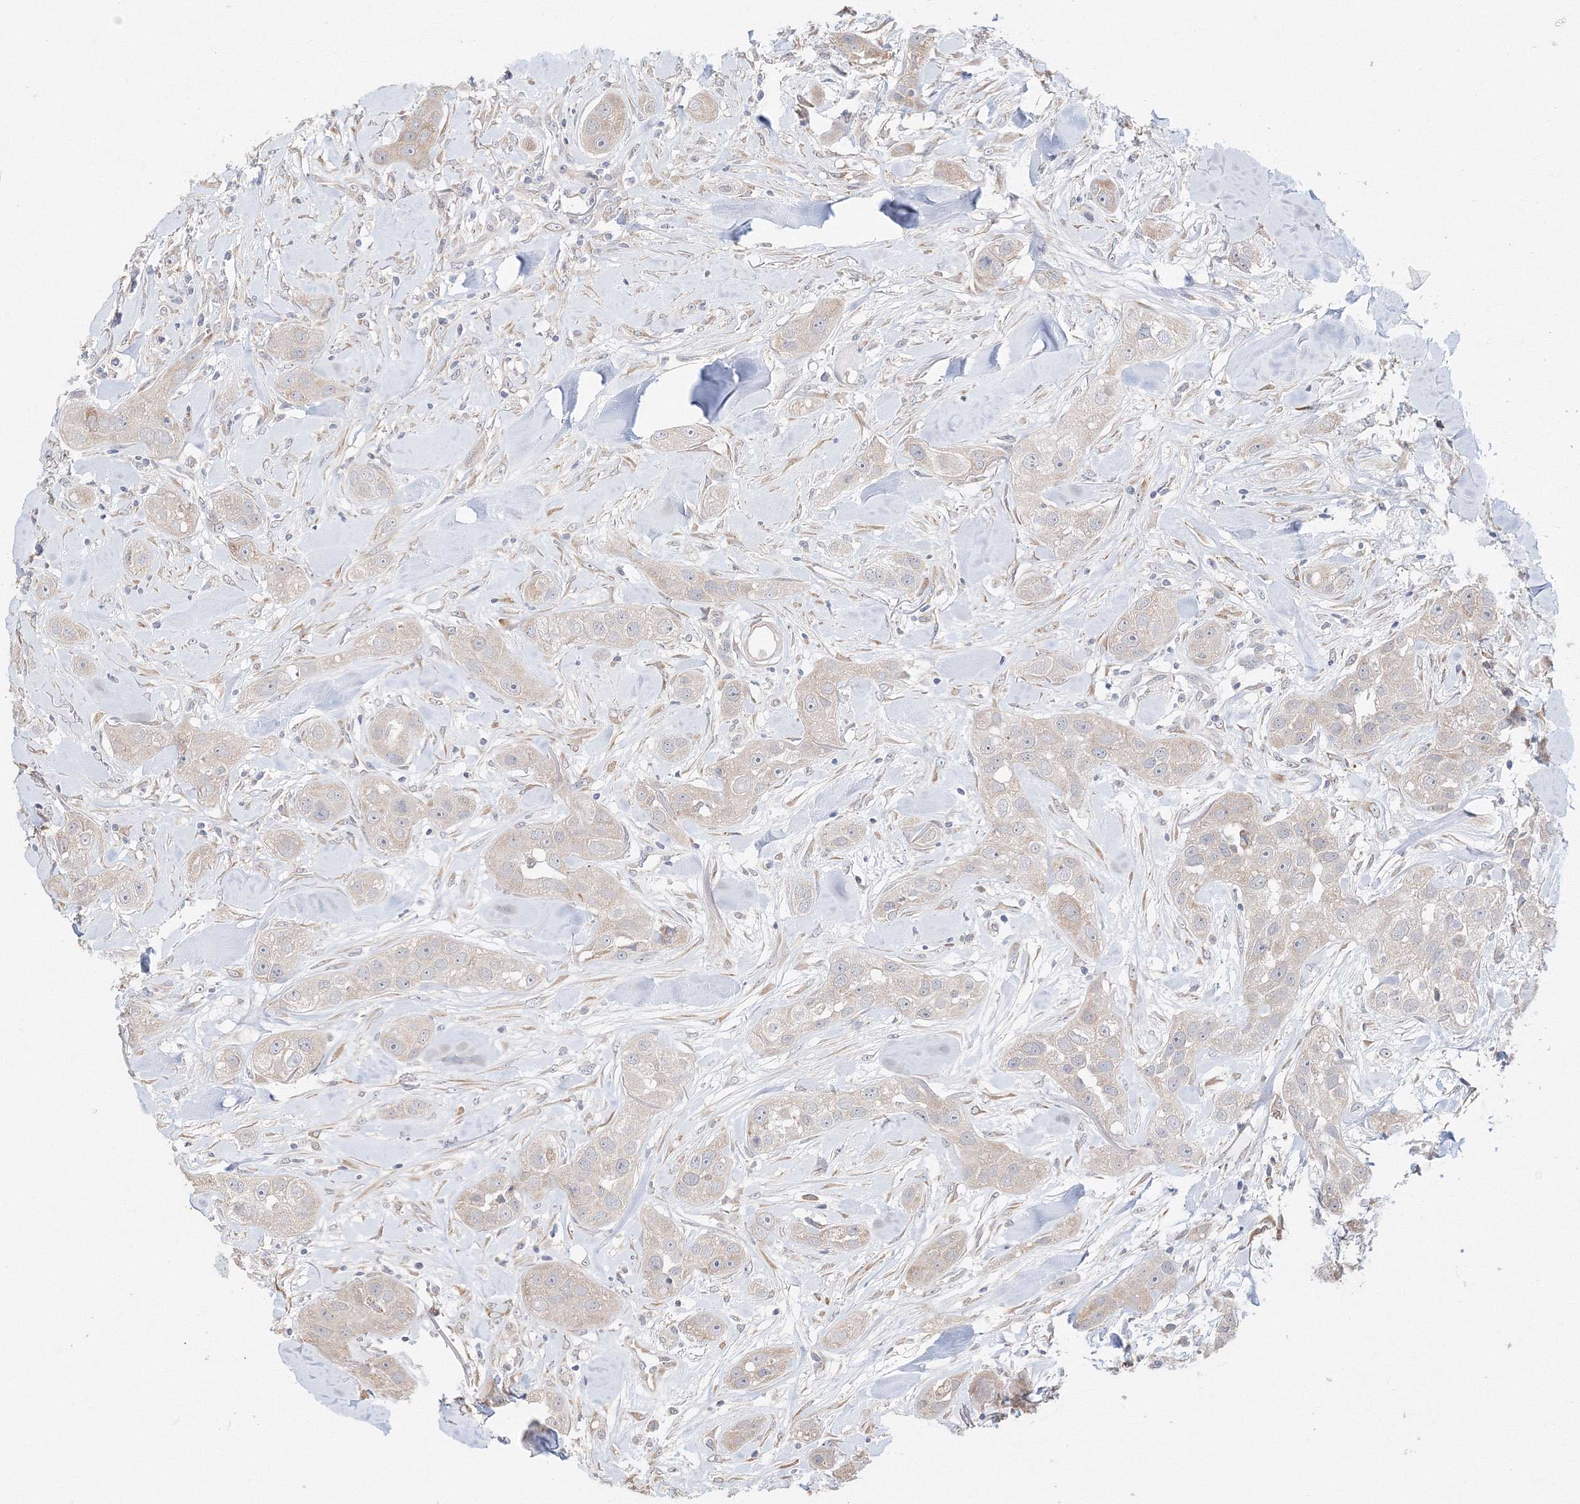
{"staining": {"intensity": "negative", "quantity": "none", "location": "none"}, "tissue": "head and neck cancer", "cell_type": "Tumor cells", "image_type": "cancer", "snomed": [{"axis": "morphology", "description": "Normal tissue, NOS"}, {"axis": "morphology", "description": "Squamous cell carcinoma, NOS"}, {"axis": "topography", "description": "Skeletal muscle"}, {"axis": "topography", "description": "Head-Neck"}], "caption": "There is no significant staining in tumor cells of head and neck cancer (squamous cell carcinoma). Nuclei are stained in blue.", "gene": "DHRS12", "patient": {"sex": "male", "age": 51}}